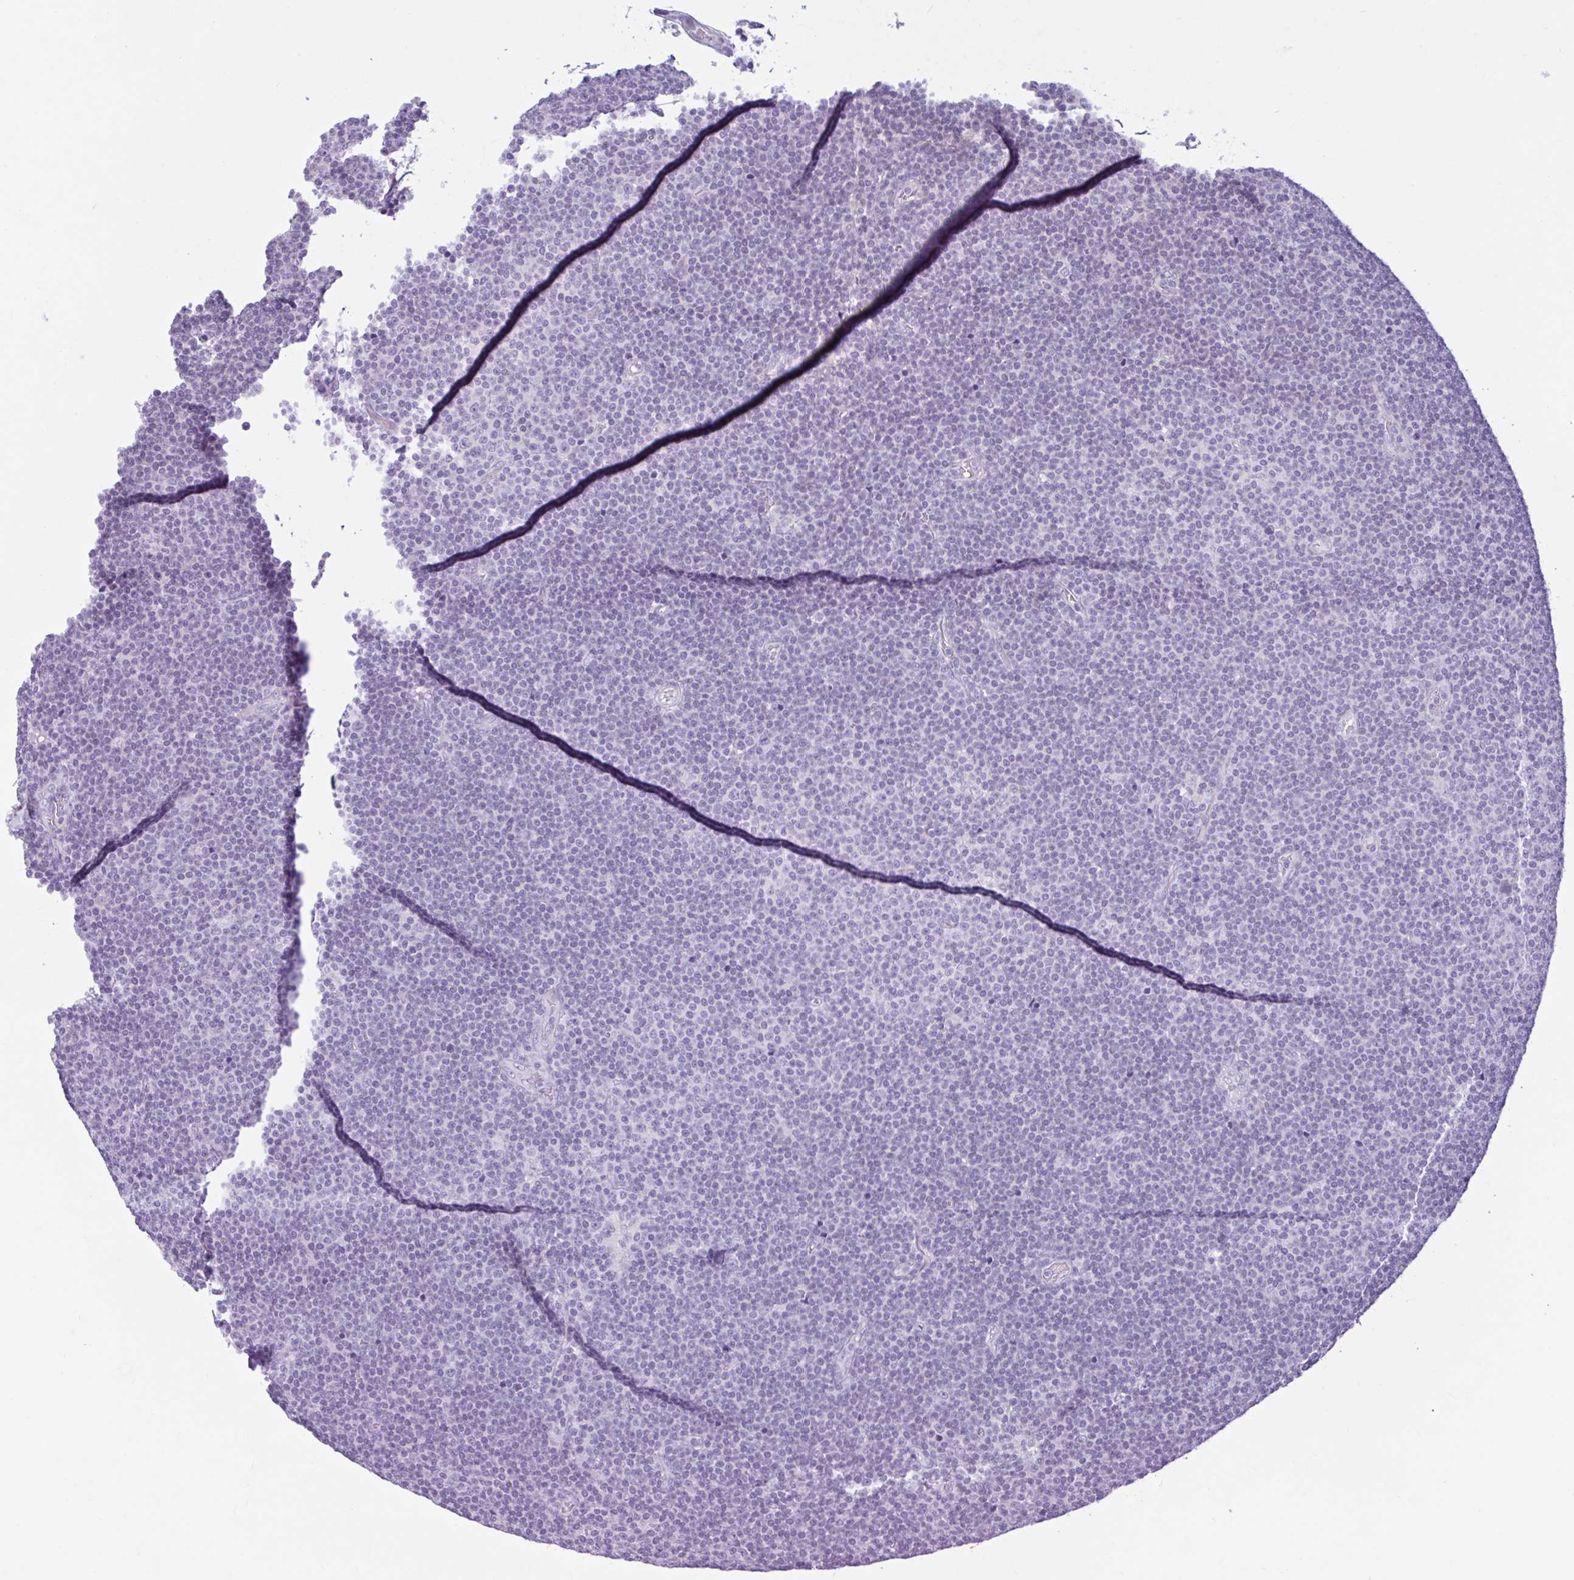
{"staining": {"intensity": "negative", "quantity": "none", "location": "none"}, "tissue": "lymphoma", "cell_type": "Tumor cells", "image_type": "cancer", "snomed": [{"axis": "morphology", "description": "Malignant lymphoma, non-Hodgkin's type, Low grade"}, {"axis": "topography", "description": "Lymph node"}], "caption": "Immunohistochemistry (IHC) image of neoplastic tissue: lymphoma stained with DAB (3,3'-diaminobenzidine) displays no significant protein expression in tumor cells. (DAB immunohistochemistry (IHC), high magnification).", "gene": "FAM153A", "patient": {"sex": "male", "age": 48}}